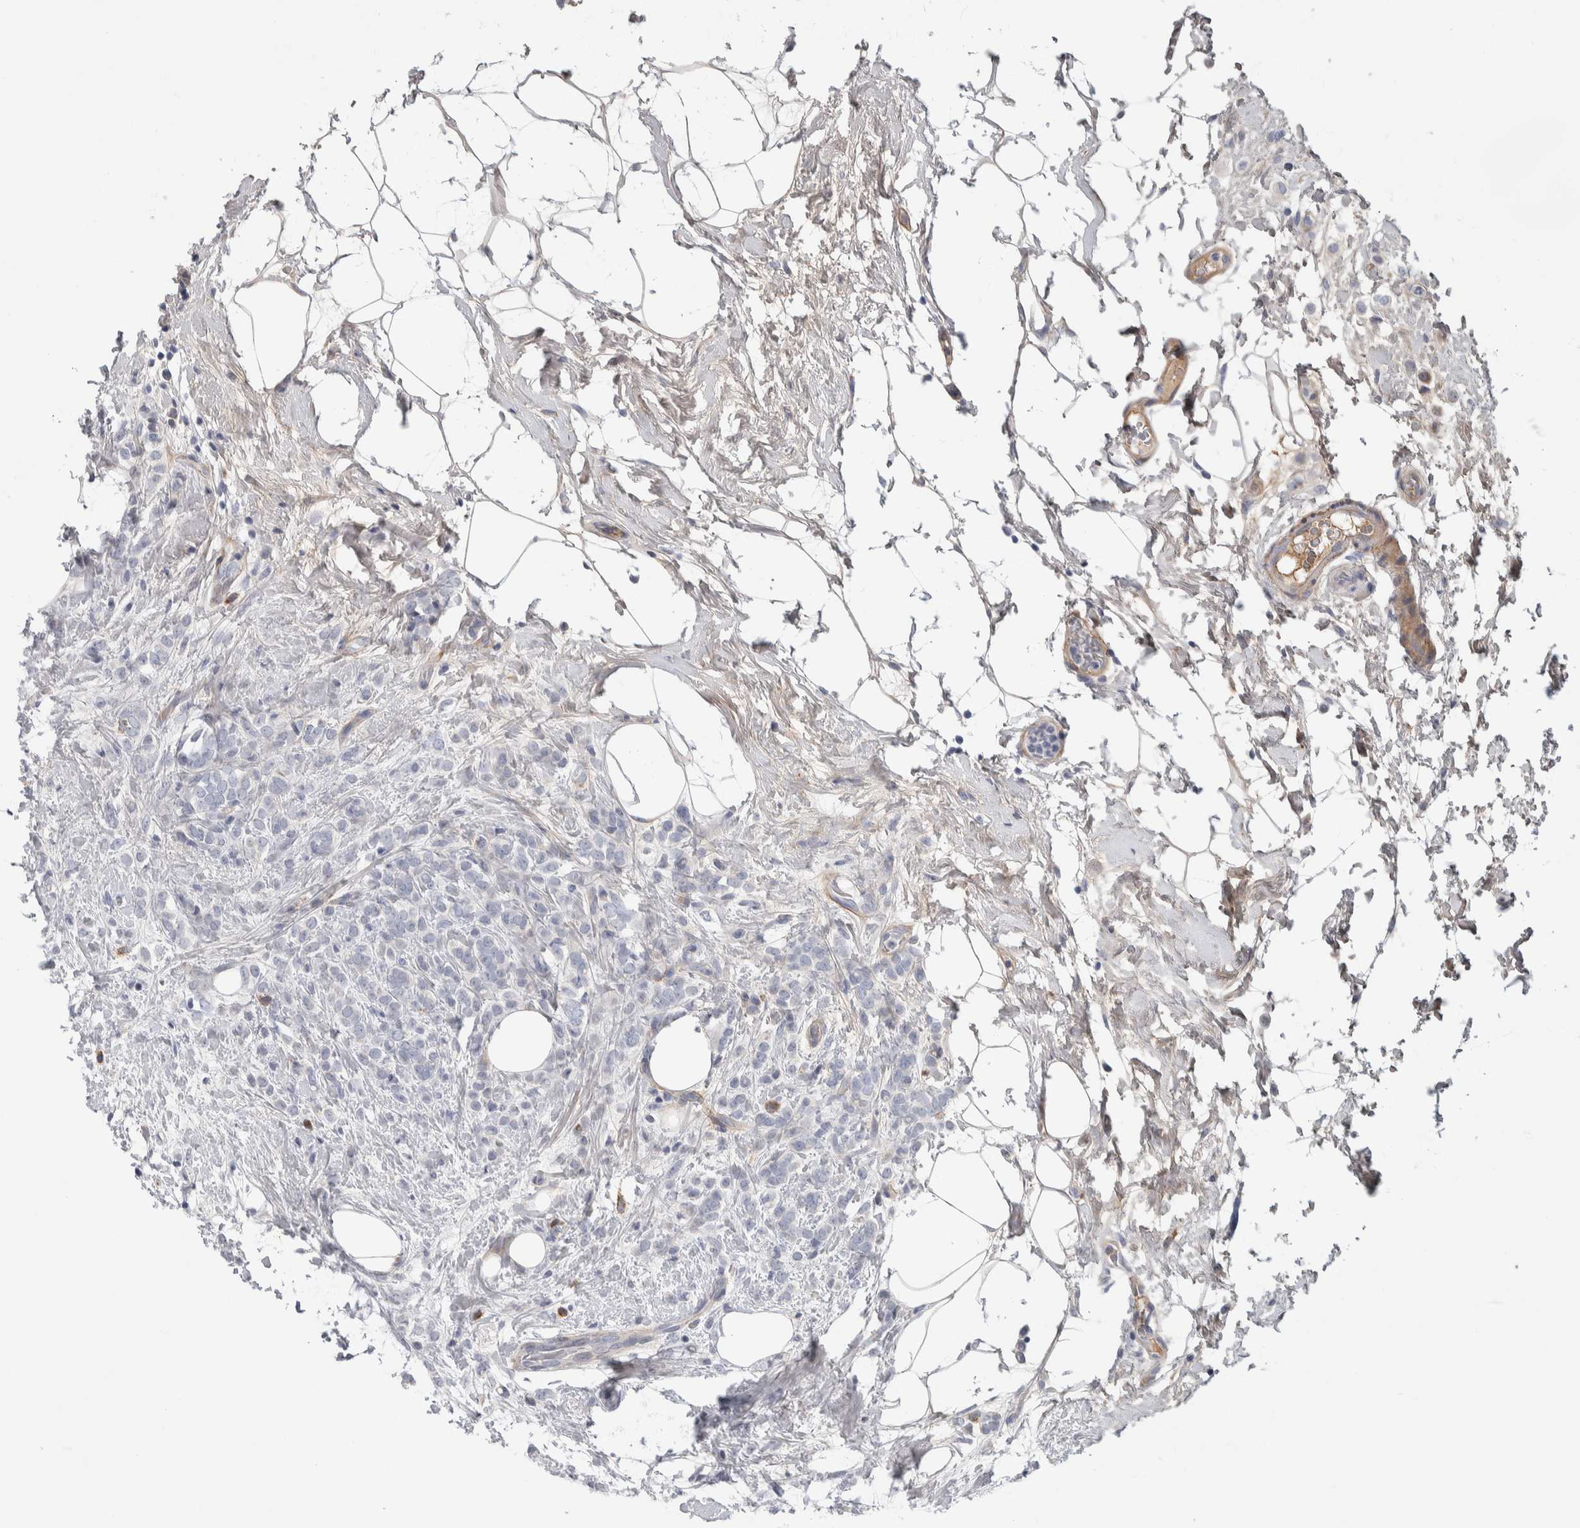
{"staining": {"intensity": "negative", "quantity": "none", "location": "none"}, "tissue": "breast cancer", "cell_type": "Tumor cells", "image_type": "cancer", "snomed": [{"axis": "morphology", "description": "Lobular carcinoma"}, {"axis": "topography", "description": "Breast"}], "caption": "A high-resolution histopathology image shows IHC staining of breast cancer (lobular carcinoma), which shows no significant positivity in tumor cells.", "gene": "PSMG3", "patient": {"sex": "female", "age": 50}}